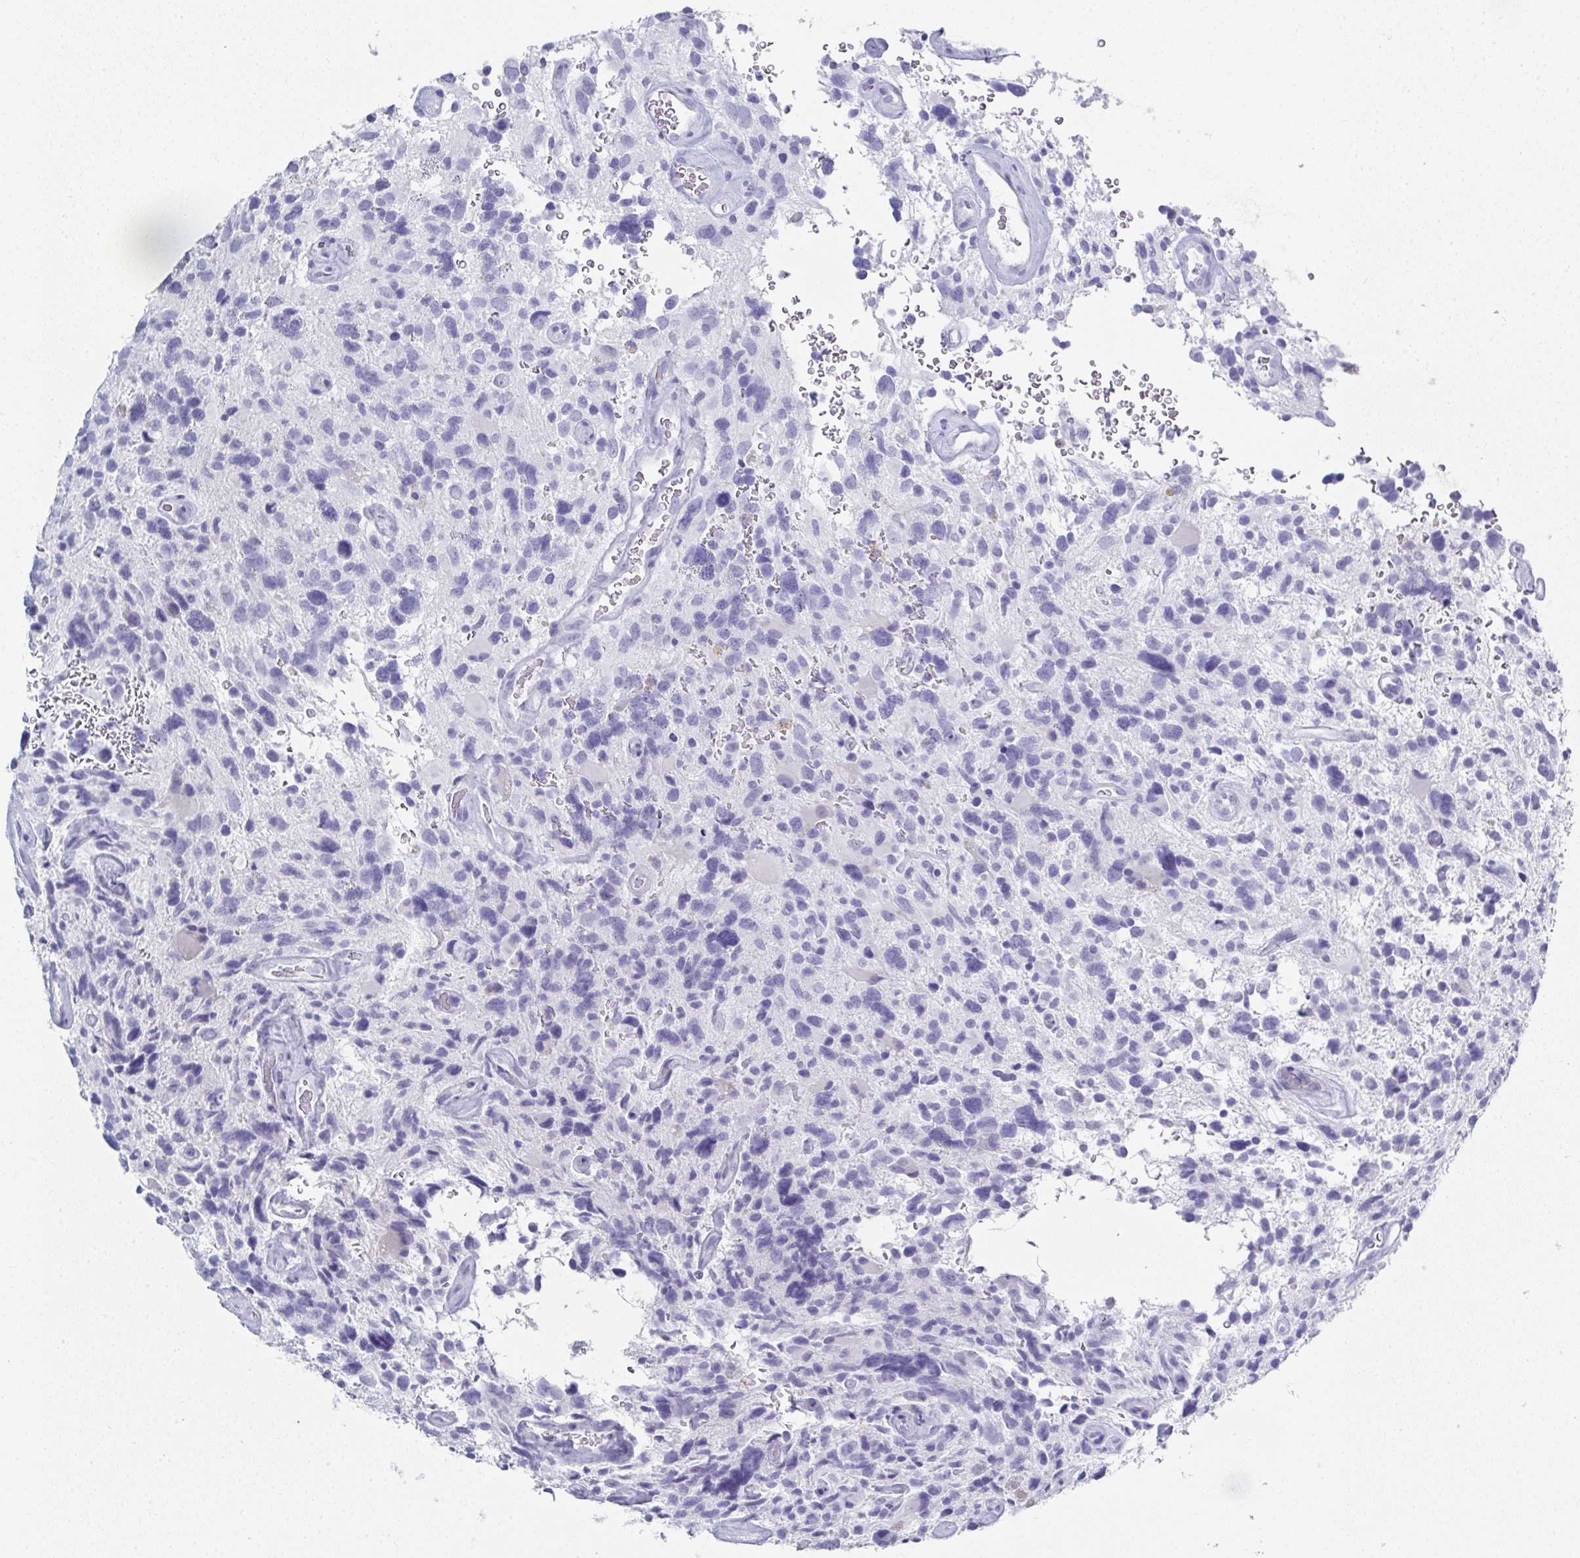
{"staining": {"intensity": "negative", "quantity": "none", "location": "none"}, "tissue": "glioma", "cell_type": "Tumor cells", "image_type": "cancer", "snomed": [{"axis": "morphology", "description": "Glioma, malignant, High grade"}, {"axis": "topography", "description": "Brain"}], "caption": "High magnification brightfield microscopy of malignant glioma (high-grade) stained with DAB (brown) and counterstained with hematoxylin (blue): tumor cells show no significant staining.", "gene": "SYCP1", "patient": {"sex": "male", "age": 49}}